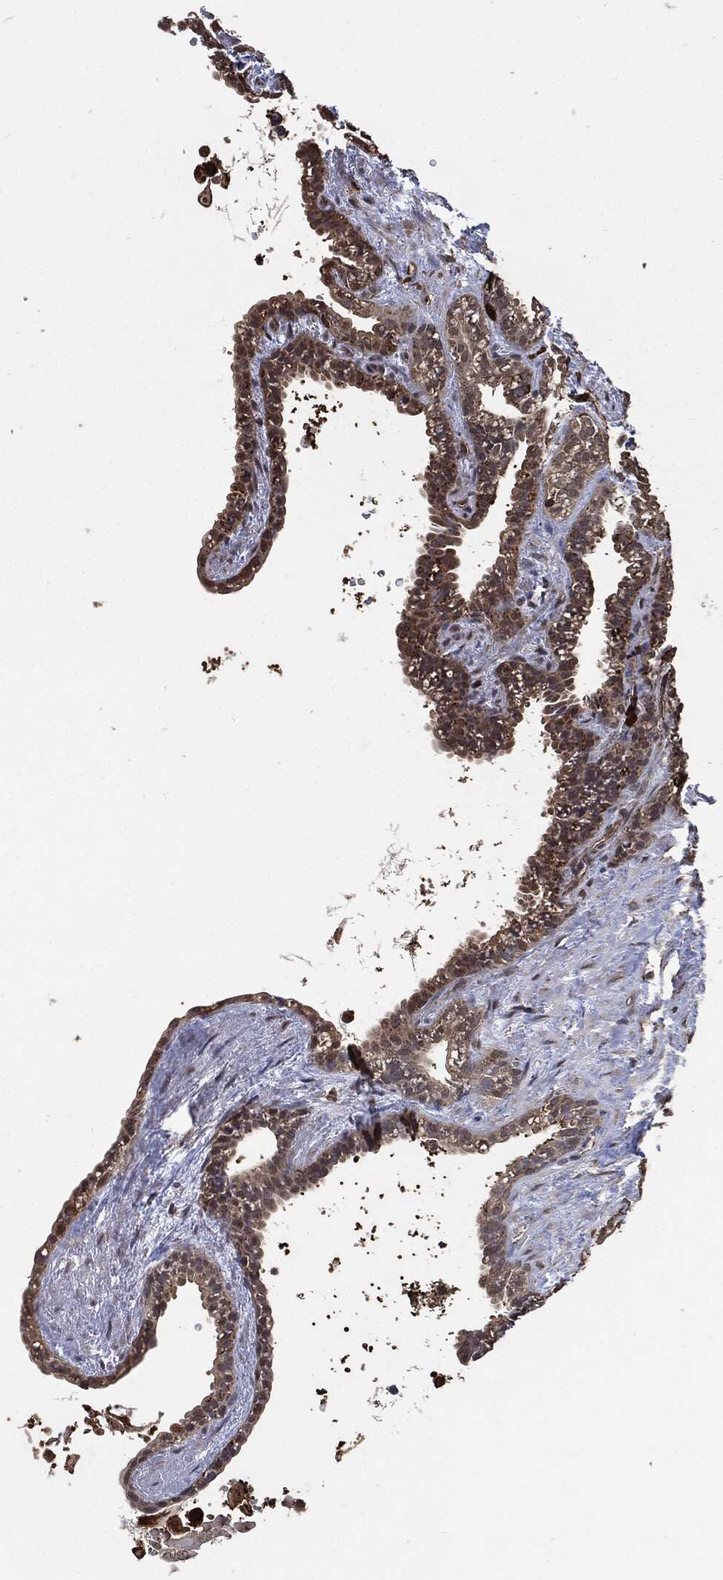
{"staining": {"intensity": "moderate", "quantity": "25%-75%", "location": "cytoplasmic/membranous"}, "tissue": "seminal vesicle", "cell_type": "Glandular cells", "image_type": "normal", "snomed": [{"axis": "morphology", "description": "Normal tissue, NOS"}, {"axis": "morphology", "description": "Urothelial carcinoma, NOS"}, {"axis": "topography", "description": "Urinary bladder"}, {"axis": "topography", "description": "Seminal veicle"}], "caption": "A high-resolution image shows immunohistochemistry staining of unremarkable seminal vesicle, which demonstrates moderate cytoplasmic/membranous positivity in approximately 25%-75% of glandular cells.", "gene": "S100A9", "patient": {"sex": "male", "age": 76}}